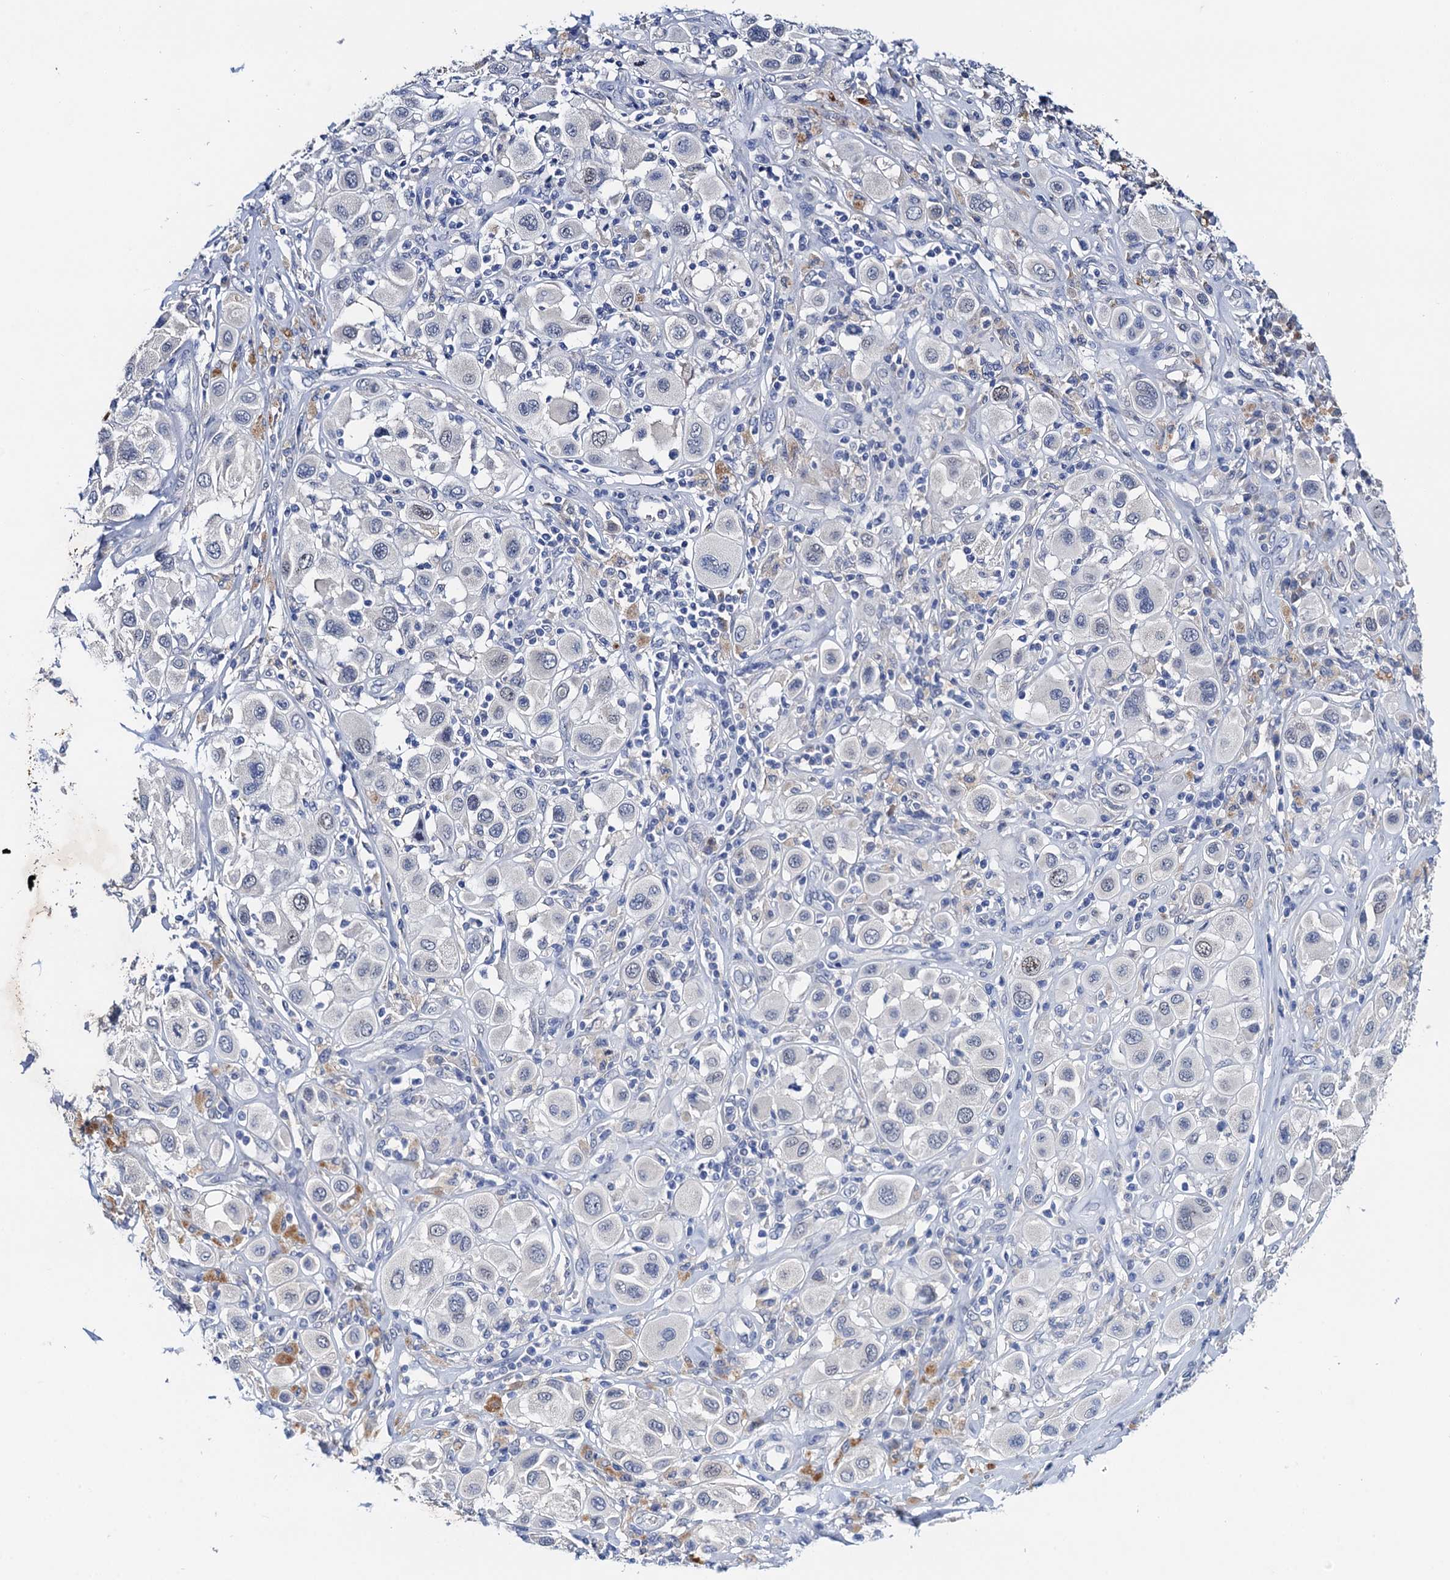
{"staining": {"intensity": "negative", "quantity": "none", "location": "none"}, "tissue": "melanoma", "cell_type": "Tumor cells", "image_type": "cancer", "snomed": [{"axis": "morphology", "description": "Malignant melanoma, Metastatic site"}, {"axis": "topography", "description": "Skin"}], "caption": "Immunohistochemistry (IHC) of human malignant melanoma (metastatic site) demonstrates no positivity in tumor cells. (DAB immunohistochemistry visualized using brightfield microscopy, high magnification).", "gene": "TMEM39B", "patient": {"sex": "male", "age": 41}}